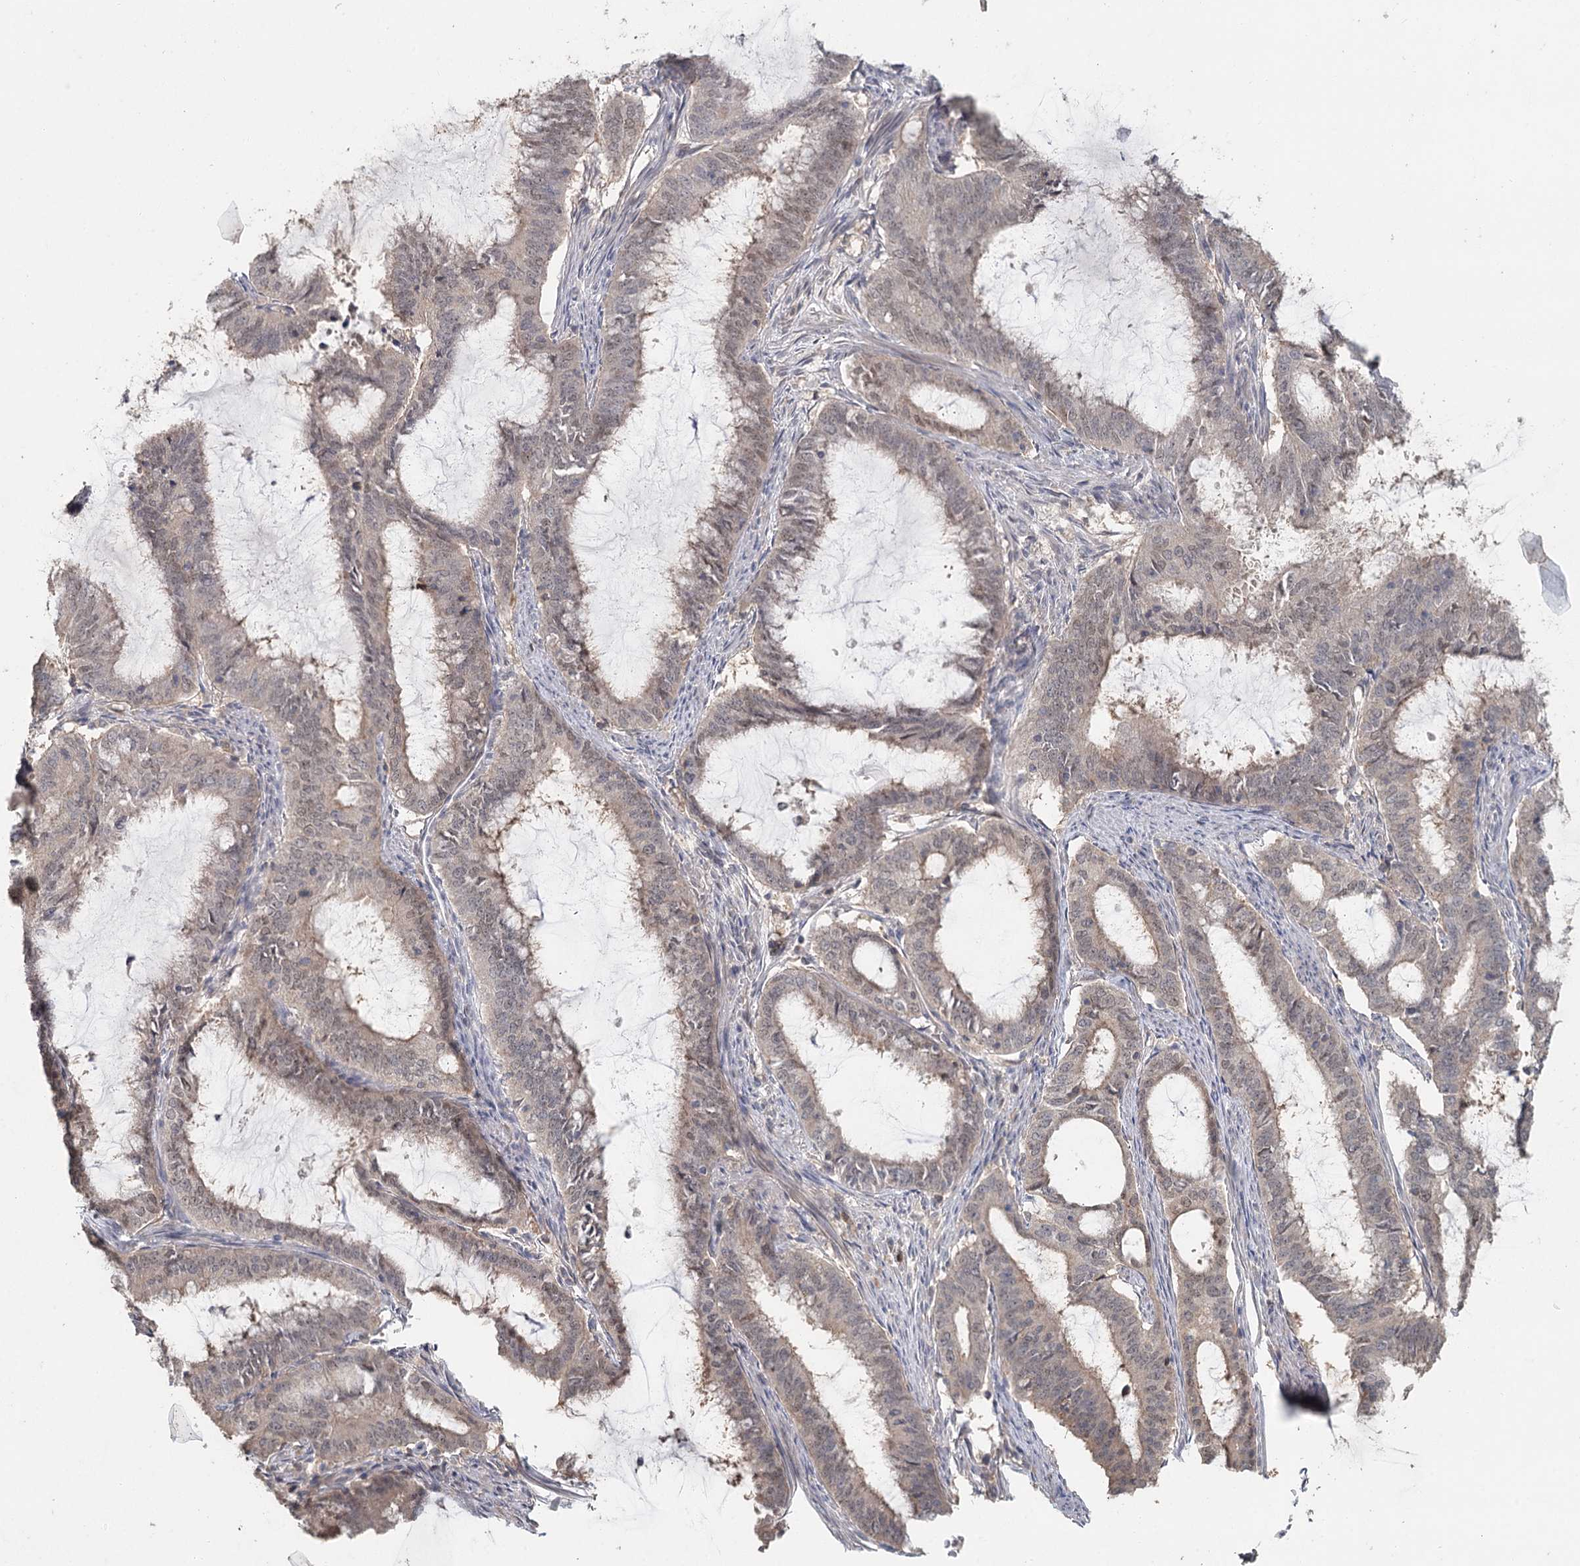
{"staining": {"intensity": "weak", "quantity": "25%-75%", "location": "nuclear"}, "tissue": "endometrial cancer", "cell_type": "Tumor cells", "image_type": "cancer", "snomed": [{"axis": "morphology", "description": "Adenocarcinoma, NOS"}, {"axis": "topography", "description": "Endometrium"}], "caption": "Approximately 25%-75% of tumor cells in adenocarcinoma (endometrial) exhibit weak nuclear protein staining as visualized by brown immunohistochemical staining.", "gene": "ADK", "patient": {"sex": "female", "age": 51}}